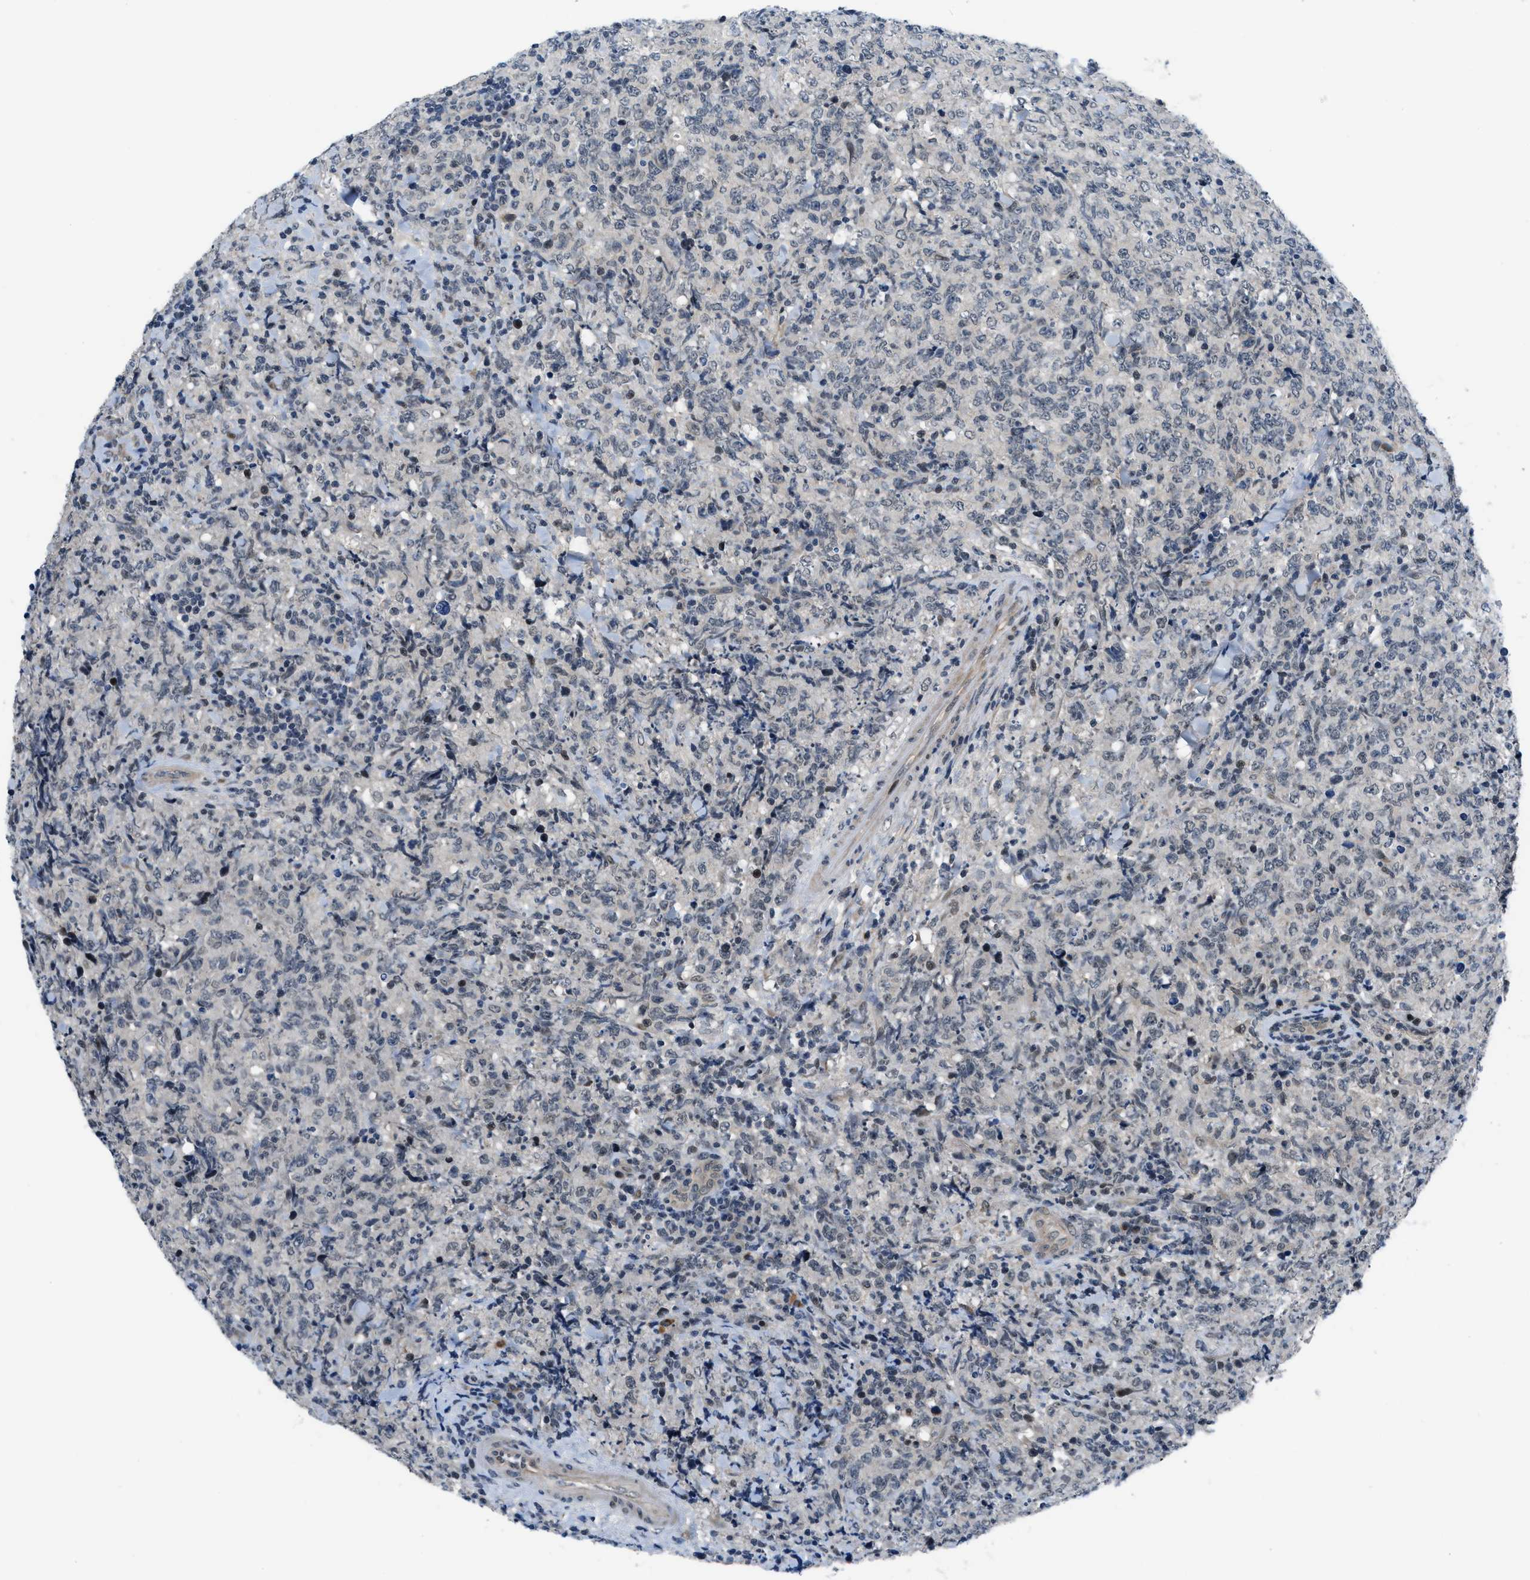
{"staining": {"intensity": "moderate", "quantity": "<25%", "location": "nuclear"}, "tissue": "lymphoma", "cell_type": "Tumor cells", "image_type": "cancer", "snomed": [{"axis": "morphology", "description": "Malignant lymphoma, non-Hodgkin's type, High grade"}, {"axis": "topography", "description": "Tonsil"}], "caption": "High-grade malignant lymphoma, non-Hodgkin's type was stained to show a protein in brown. There is low levels of moderate nuclear expression in approximately <25% of tumor cells. (brown staining indicates protein expression, while blue staining denotes nuclei).", "gene": "SETD5", "patient": {"sex": "female", "age": 36}}